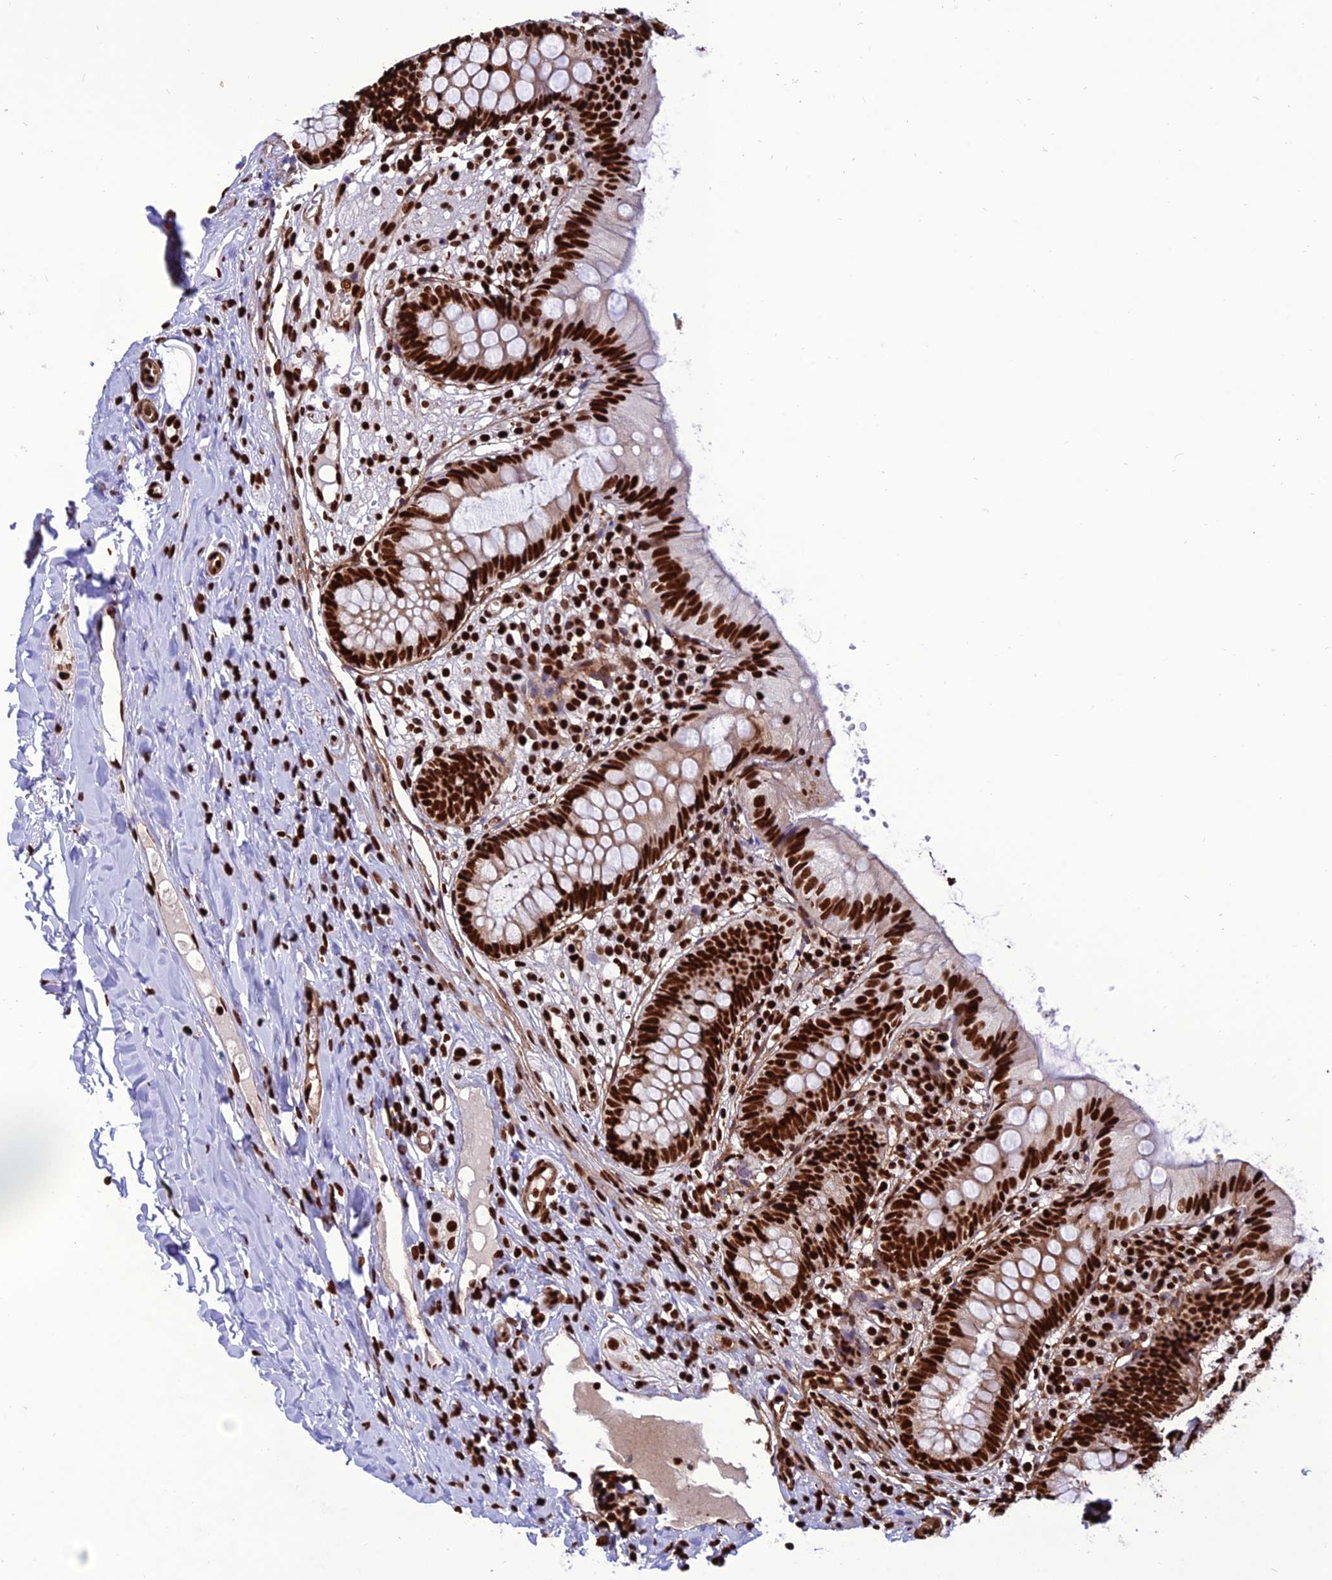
{"staining": {"intensity": "strong", "quantity": ">75%", "location": "nuclear"}, "tissue": "appendix", "cell_type": "Glandular cells", "image_type": "normal", "snomed": [{"axis": "morphology", "description": "Normal tissue, NOS"}, {"axis": "topography", "description": "Appendix"}], "caption": "The photomicrograph reveals staining of benign appendix, revealing strong nuclear protein positivity (brown color) within glandular cells. Immunohistochemistry stains the protein of interest in brown and the nuclei are stained blue.", "gene": "INO80E", "patient": {"sex": "male", "age": 8}}